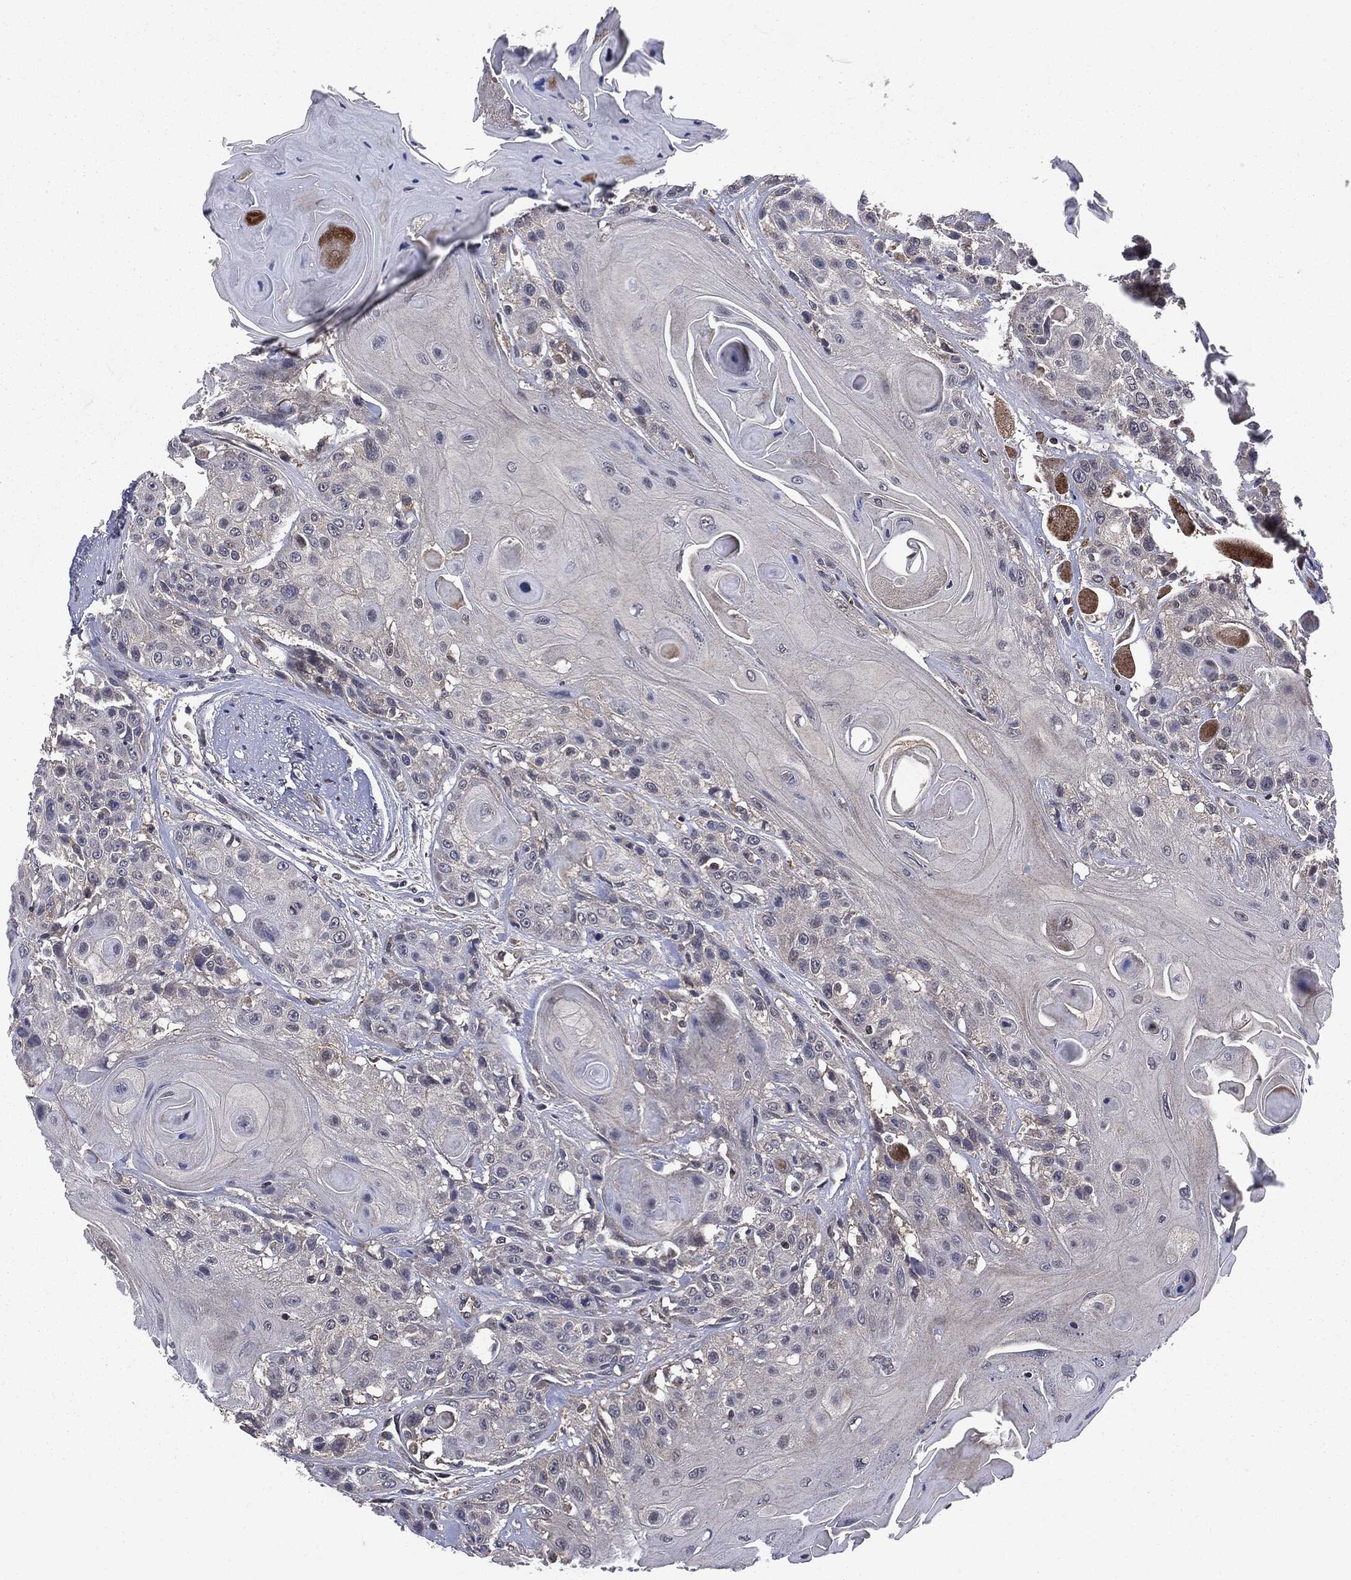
{"staining": {"intensity": "negative", "quantity": "none", "location": "none"}, "tissue": "head and neck cancer", "cell_type": "Tumor cells", "image_type": "cancer", "snomed": [{"axis": "morphology", "description": "Squamous cell carcinoma, NOS"}, {"axis": "topography", "description": "Head-Neck"}], "caption": "IHC of human squamous cell carcinoma (head and neck) shows no positivity in tumor cells.", "gene": "PTPA", "patient": {"sex": "female", "age": 59}}